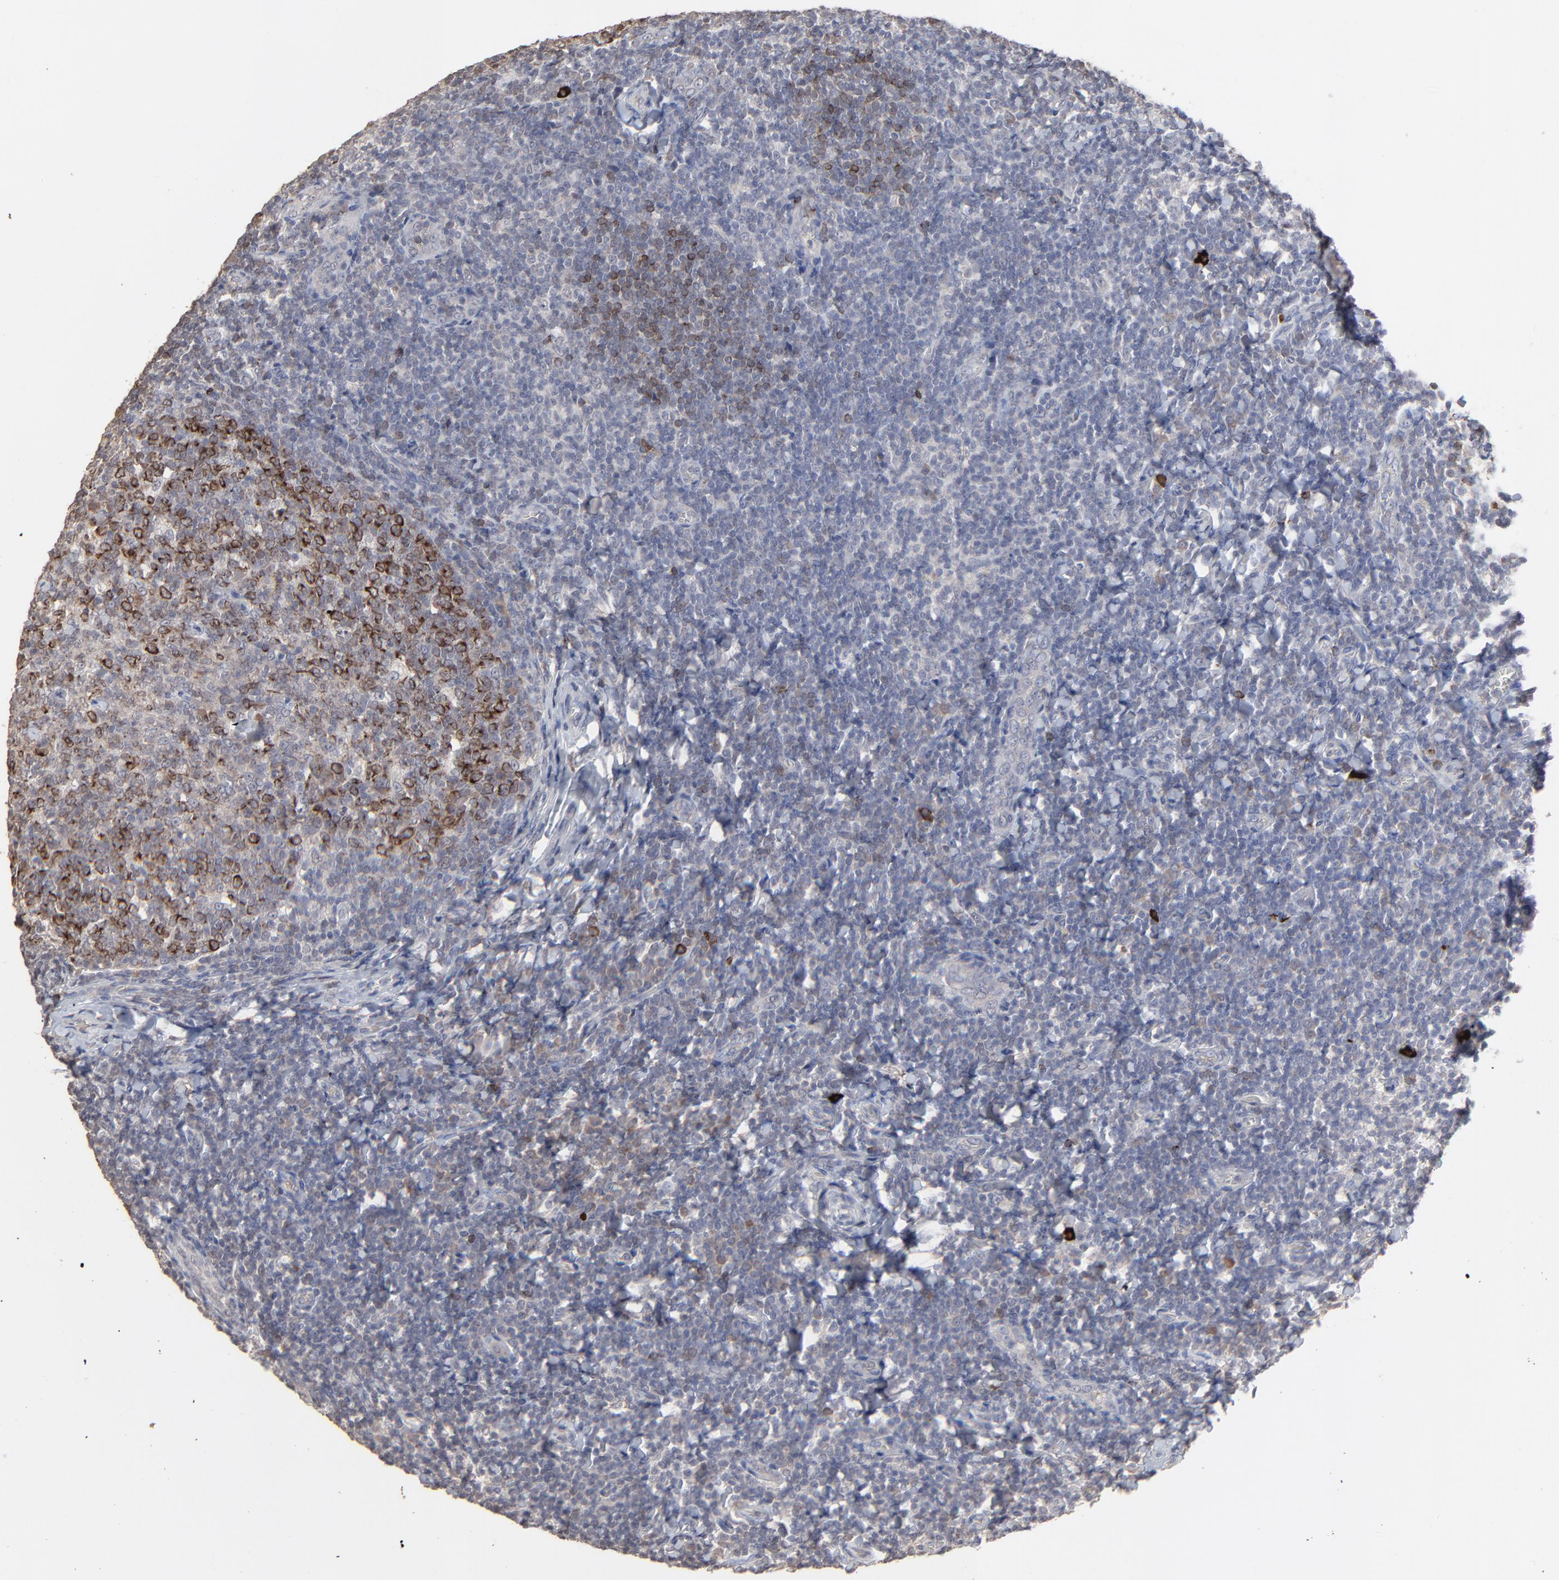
{"staining": {"intensity": "moderate", "quantity": "25%-75%", "location": "cytoplasmic/membranous"}, "tissue": "tonsil", "cell_type": "Germinal center cells", "image_type": "normal", "snomed": [{"axis": "morphology", "description": "Normal tissue, NOS"}, {"axis": "topography", "description": "Tonsil"}], "caption": "A medium amount of moderate cytoplasmic/membranous expression is identified in about 25%-75% of germinal center cells in benign tonsil.", "gene": "VPREB3", "patient": {"sex": "male", "age": 31}}